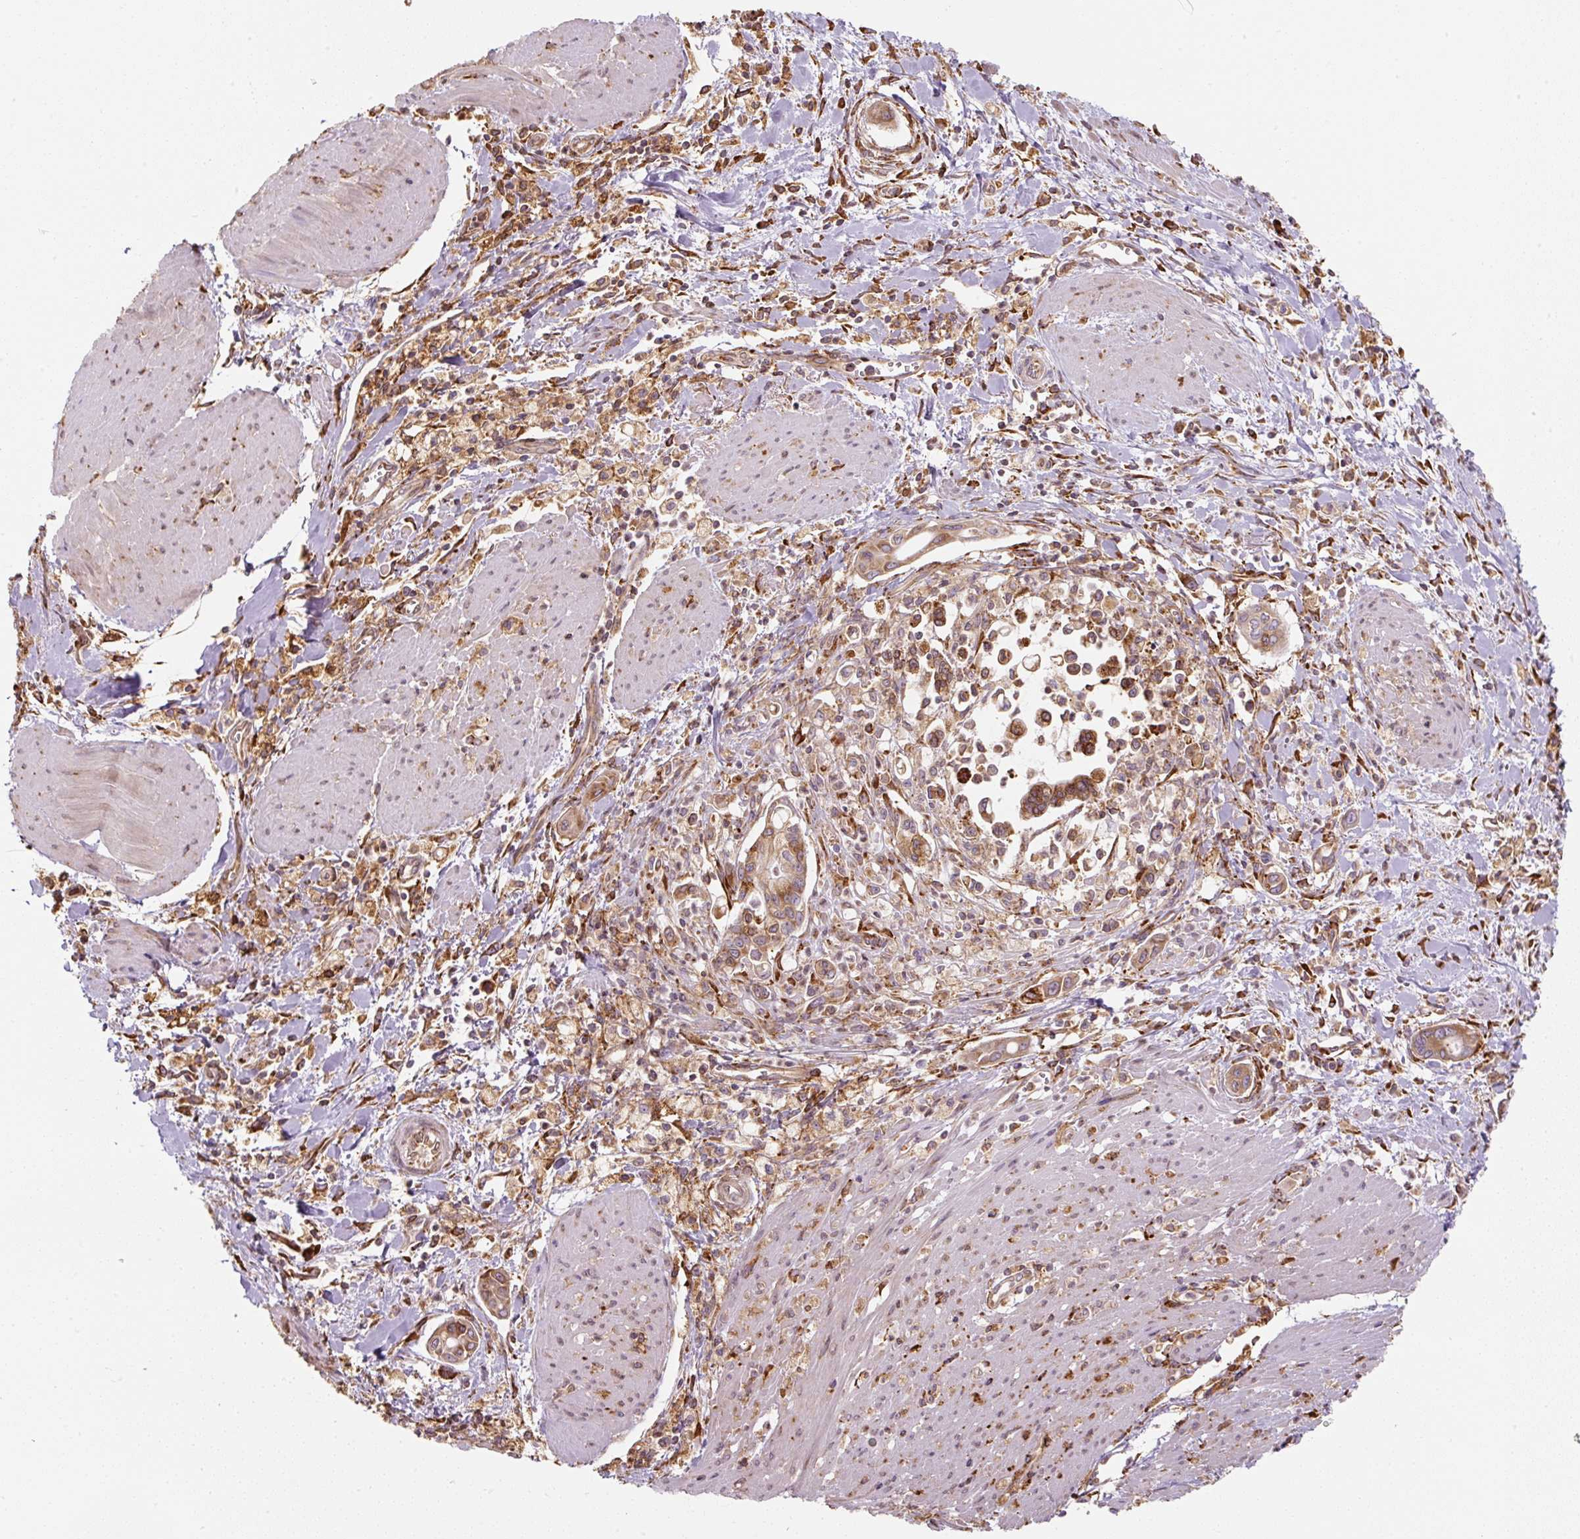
{"staining": {"intensity": "moderate", "quantity": ">75%", "location": "cytoplasmic/membranous"}, "tissue": "pancreatic cancer", "cell_type": "Tumor cells", "image_type": "cancer", "snomed": [{"axis": "morphology", "description": "Adenocarcinoma, NOS"}, {"axis": "topography", "description": "Pancreas"}], "caption": "An image of pancreatic cancer (adenocarcinoma) stained for a protein displays moderate cytoplasmic/membranous brown staining in tumor cells.", "gene": "PRKCSH", "patient": {"sex": "male", "age": 78}}